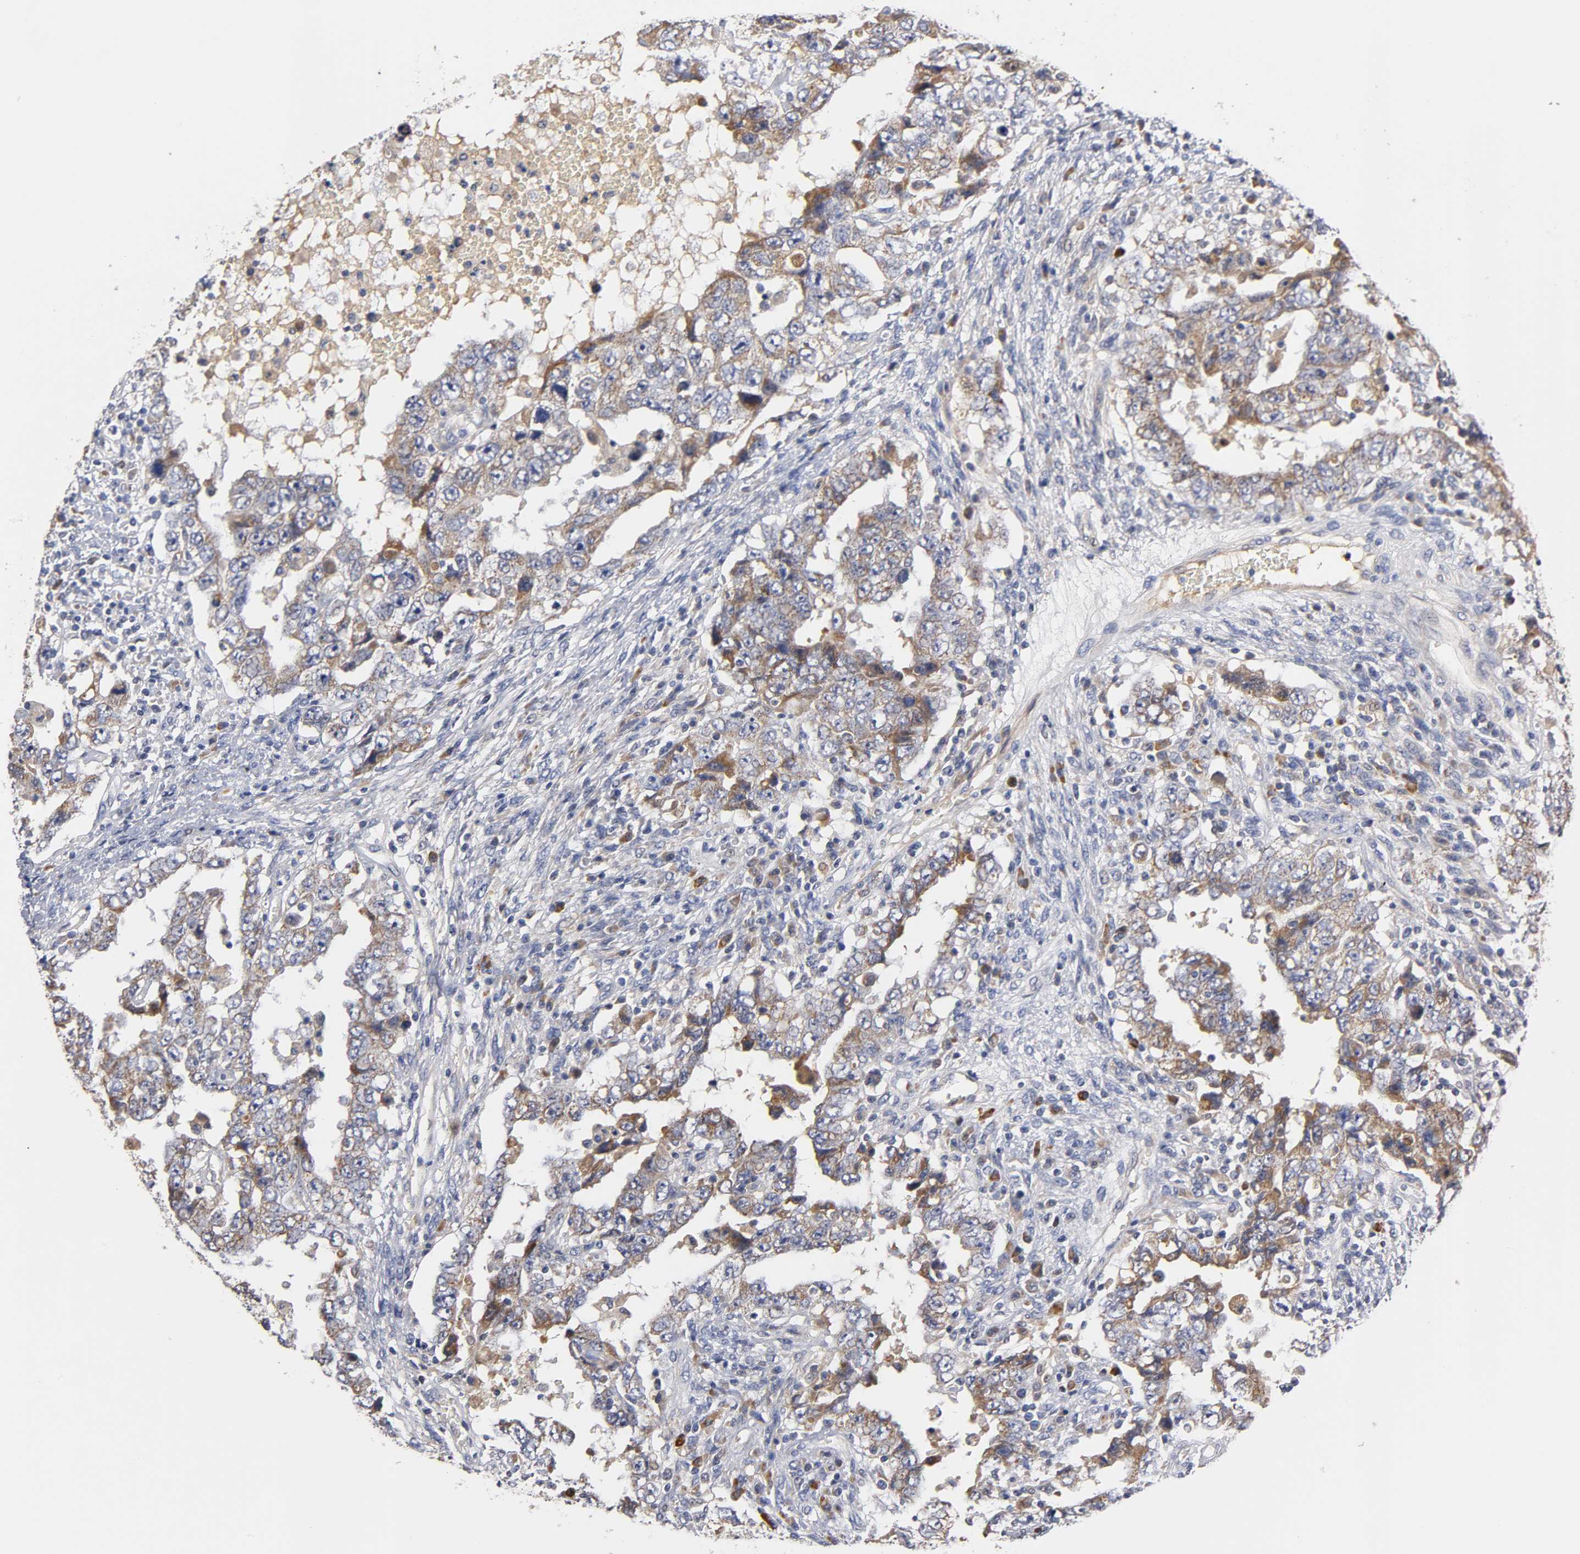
{"staining": {"intensity": "moderate", "quantity": ">75%", "location": "cytoplasmic/membranous"}, "tissue": "testis cancer", "cell_type": "Tumor cells", "image_type": "cancer", "snomed": [{"axis": "morphology", "description": "Carcinoma, Embryonal, NOS"}, {"axis": "topography", "description": "Testis"}], "caption": "Human embryonal carcinoma (testis) stained for a protein (brown) displays moderate cytoplasmic/membranous positive expression in approximately >75% of tumor cells.", "gene": "GSTZ1", "patient": {"sex": "male", "age": 26}}